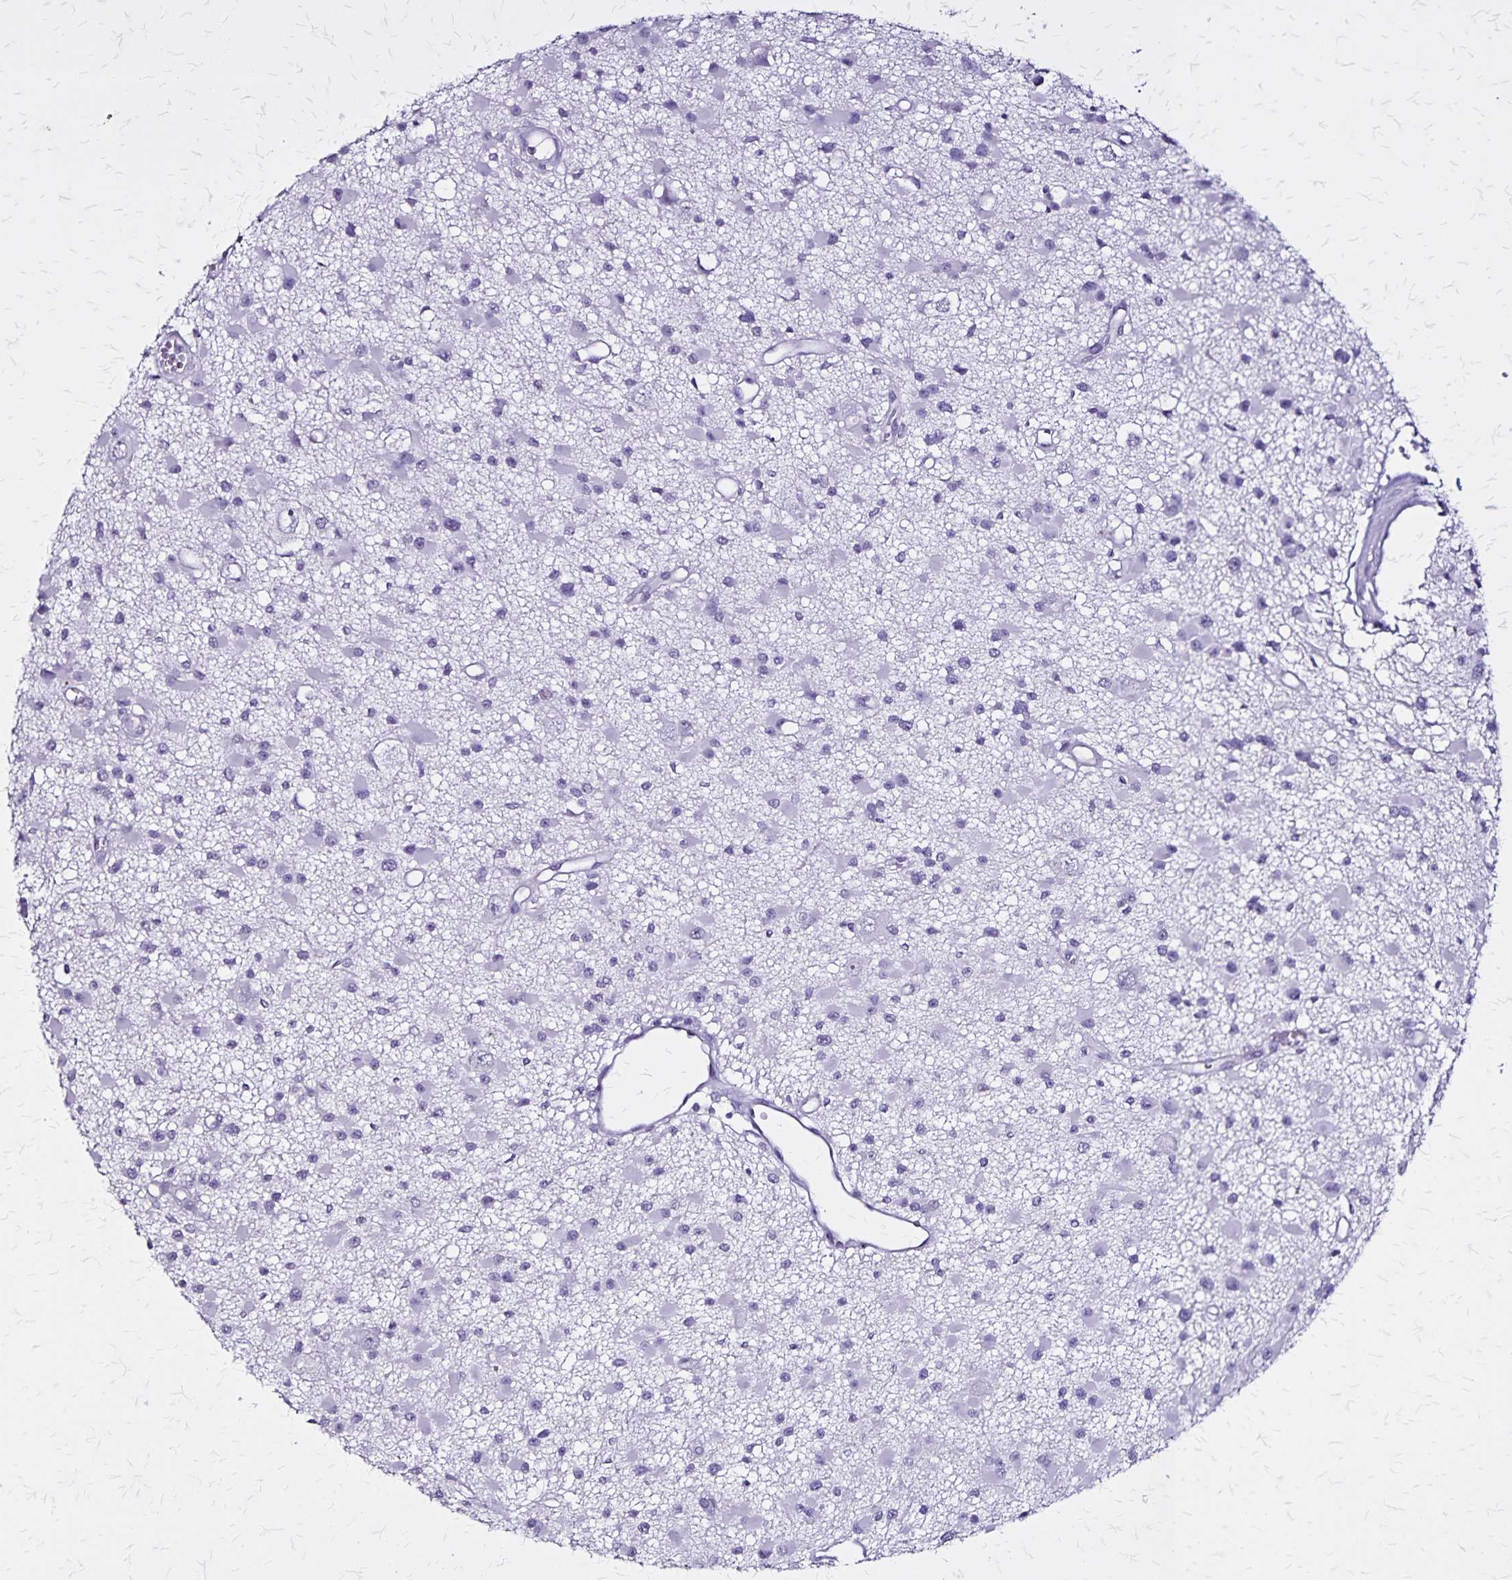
{"staining": {"intensity": "negative", "quantity": "none", "location": "none"}, "tissue": "glioma", "cell_type": "Tumor cells", "image_type": "cancer", "snomed": [{"axis": "morphology", "description": "Glioma, malignant, High grade"}, {"axis": "topography", "description": "Brain"}], "caption": "Tumor cells show no significant protein positivity in glioma.", "gene": "KRT2", "patient": {"sex": "male", "age": 54}}